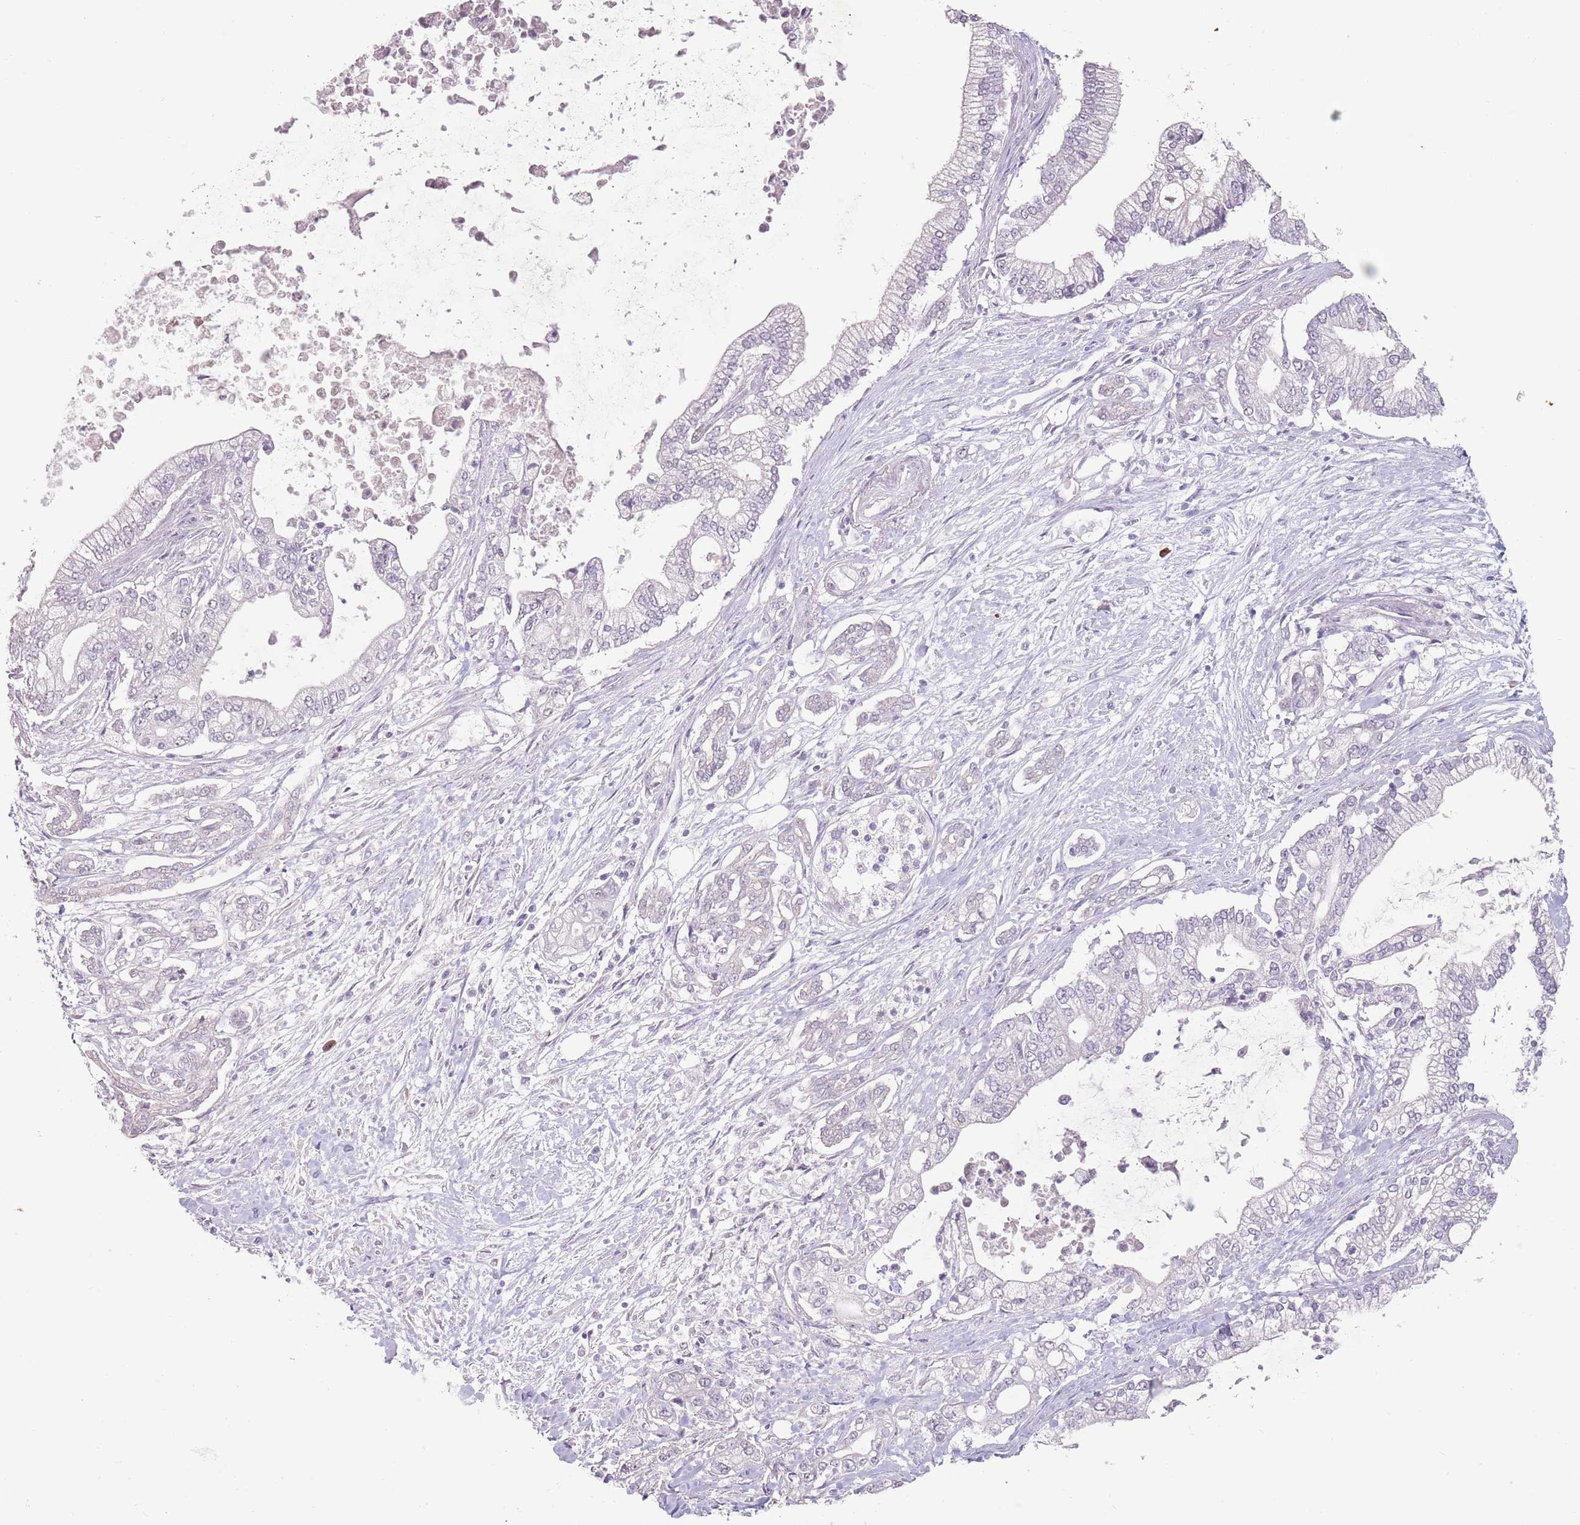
{"staining": {"intensity": "negative", "quantity": "none", "location": "none"}, "tissue": "pancreatic cancer", "cell_type": "Tumor cells", "image_type": "cancer", "snomed": [{"axis": "morphology", "description": "Adenocarcinoma, NOS"}, {"axis": "topography", "description": "Pancreas"}], "caption": "DAB (3,3'-diaminobenzidine) immunohistochemical staining of human pancreatic cancer shows no significant staining in tumor cells.", "gene": "STYK1", "patient": {"sex": "male", "age": 69}}